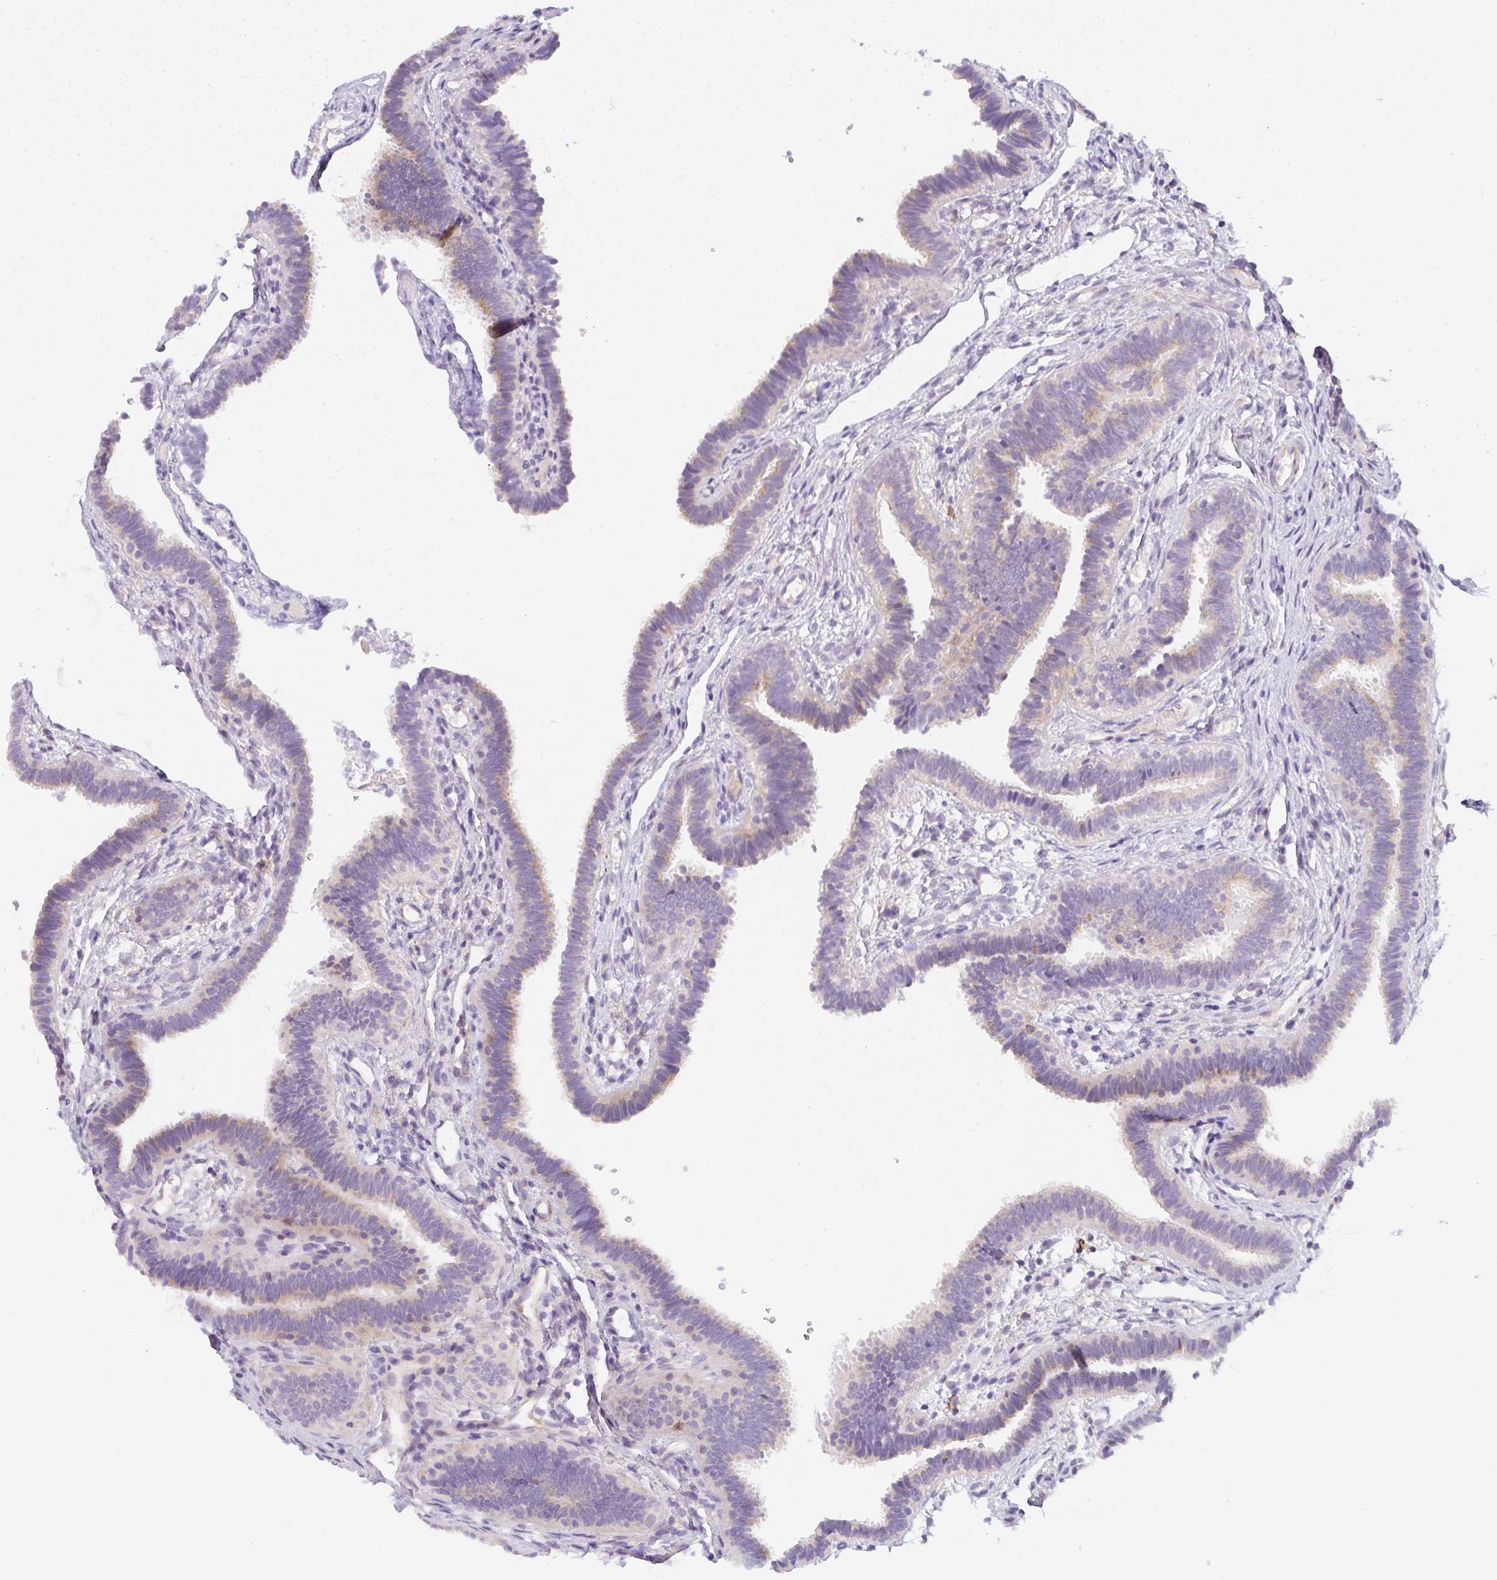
{"staining": {"intensity": "weak", "quantity": "<25%", "location": "cytoplasmic/membranous"}, "tissue": "fallopian tube", "cell_type": "Glandular cells", "image_type": "normal", "snomed": [{"axis": "morphology", "description": "Normal tissue, NOS"}, {"axis": "topography", "description": "Fallopian tube"}], "caption": "IHC micrograph of unremarkable fallopian tube: human fallopian tube stained with DAB (3,3'-diaminobenzidine) shows no significant protein staining in glandular cells. (Brightfield microscopy of DAB immunohistochemistry (IHC) at high magnification).", "gene": "LPAR4", "patient": {"sex": "female", "age": 37}}